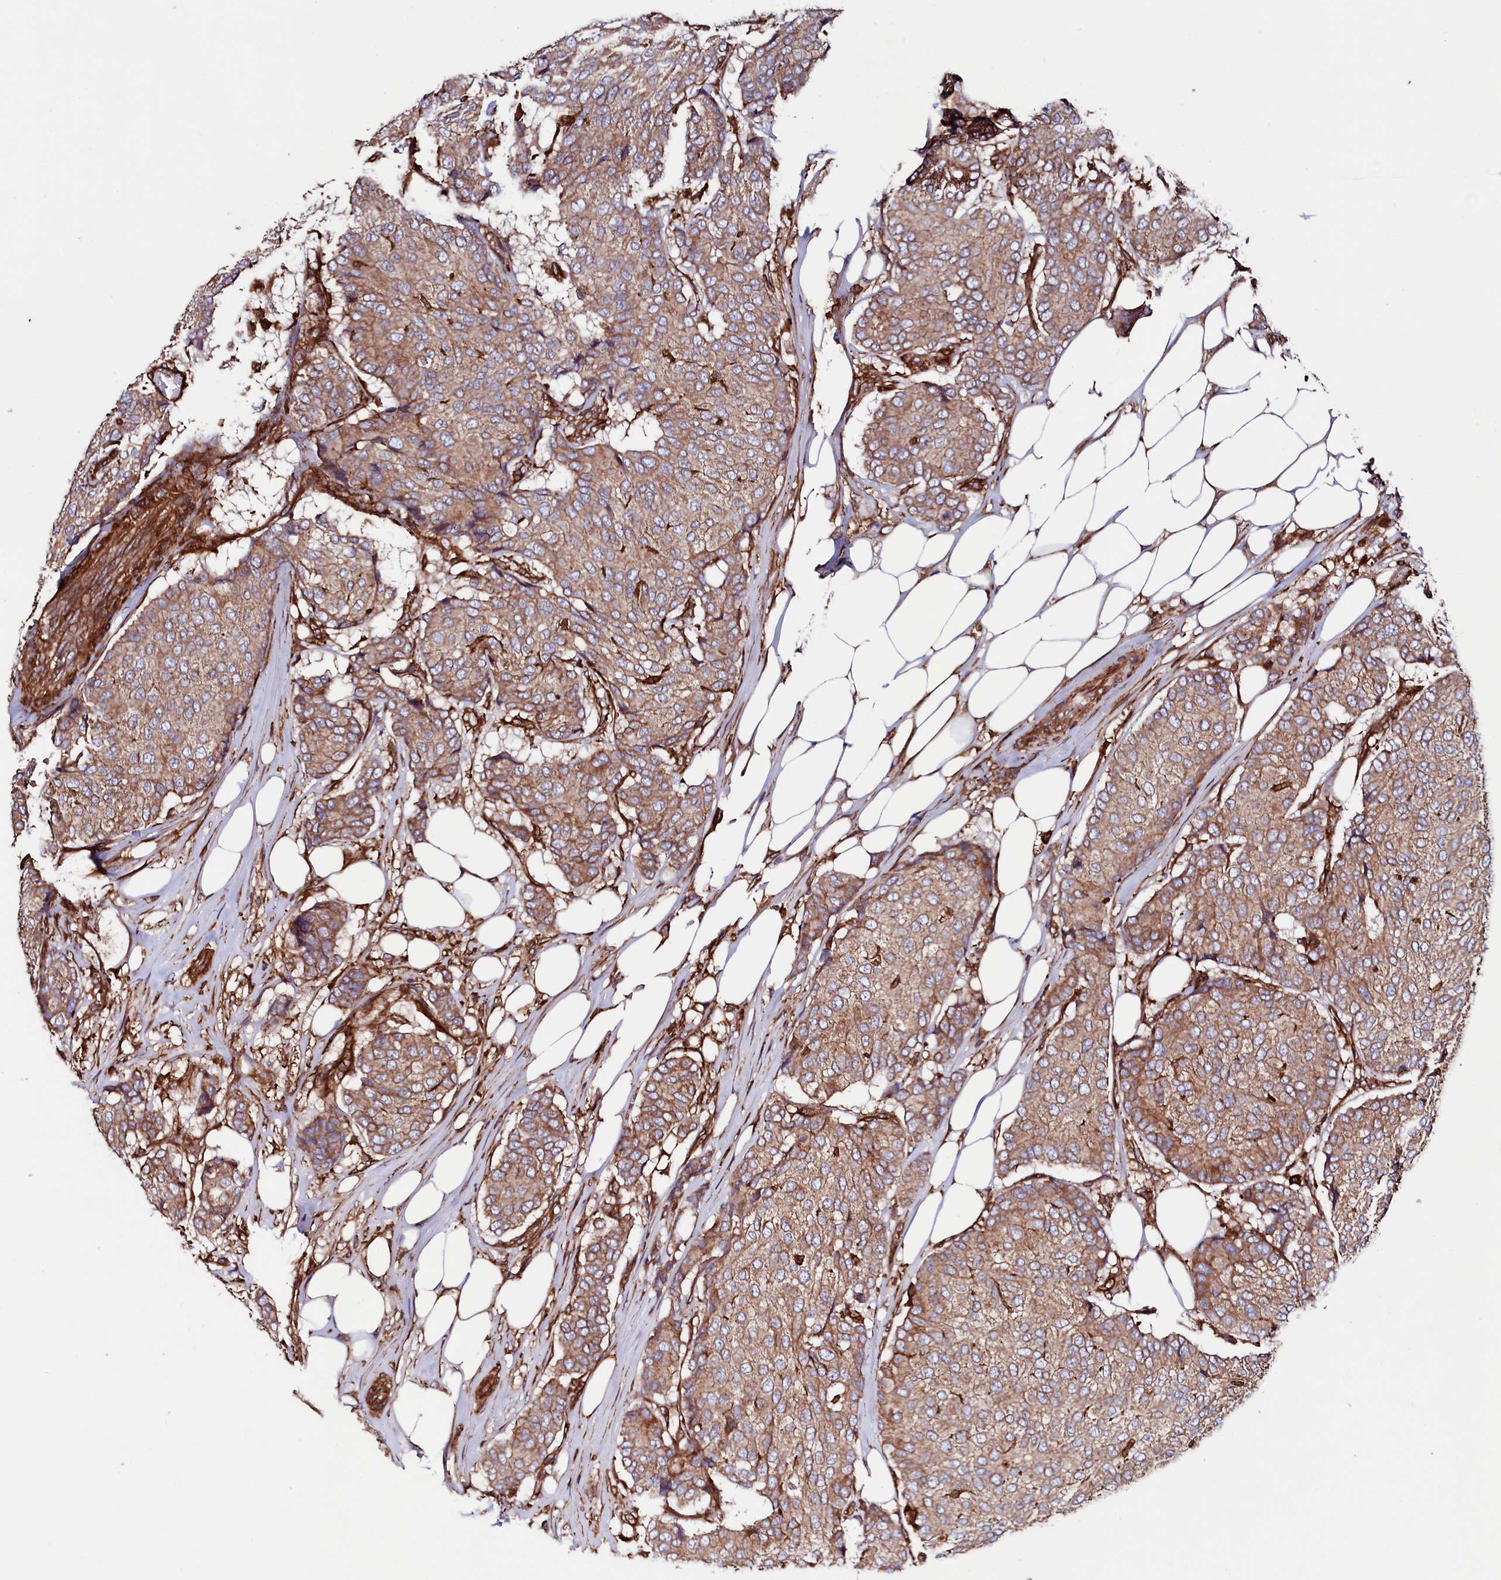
{"staining": {"intensity": "moderate", "quantity": ">75%", "location": "cytoplasmic/membranous"}, "tissue": "breast cancer", "cell_type": "Tumor cells", "image_type": "cancer", "snomed": [{"axis": "morphology", "description": "Duct carcinoma"}, {"axis": "topography", "description": "Breast"}], "caption": "DAB (3,3'-diaminobenzidine) immunohistochemical staining of breast intraductal carcinoma demonstrates moderate cytoplasmic/membranous protein expression in approximately >75% of tumor cells. Using DAB (brown) and hematoxylin (blue) stains, captured at high magnification using brightfield microscopy.", "gene": "STAMBPL1", "patient": {"sex": "female", "age": 75}}